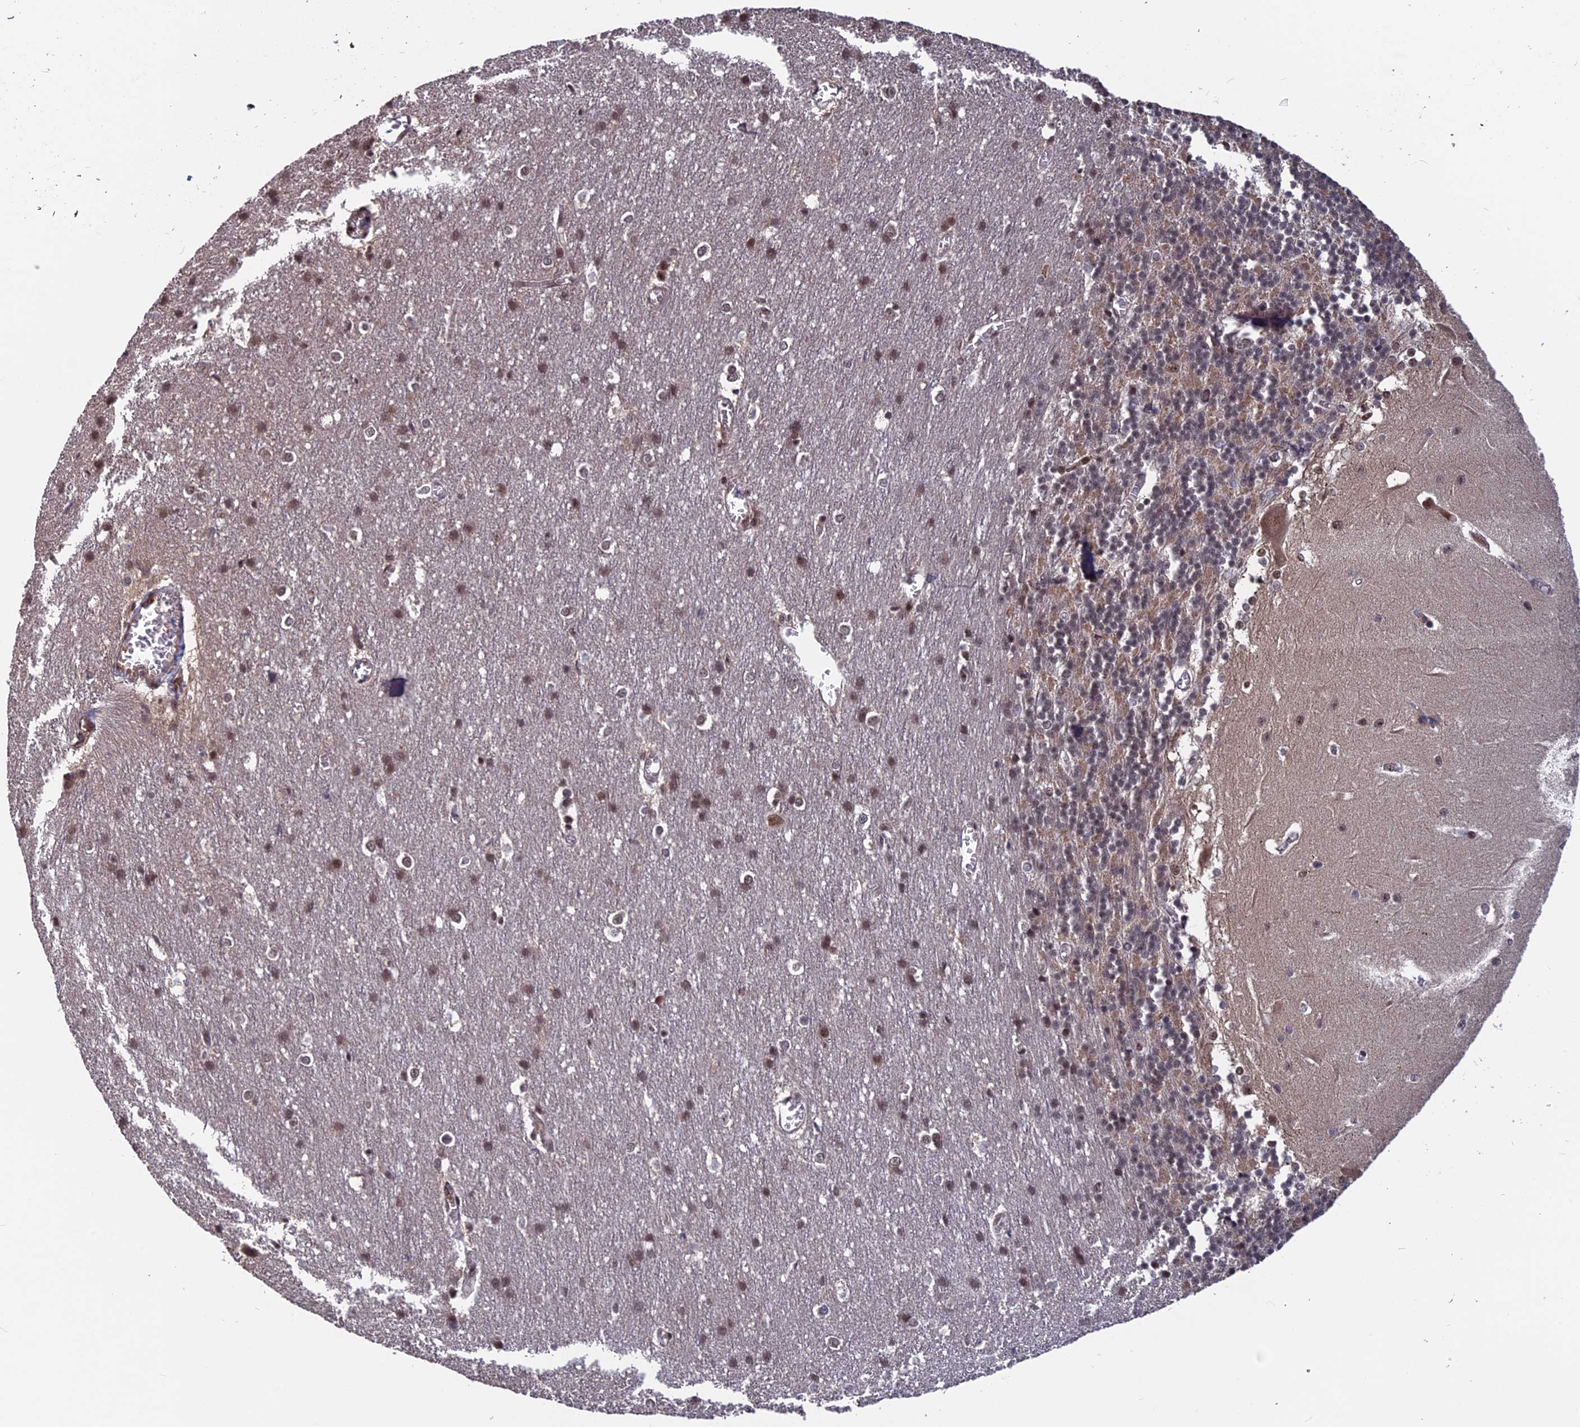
{"staining": {"intensity": "weak", "quantity": "25%-75%", "location": "cytoplasmic/membranous"}, "tissue": "cerebellum", "cell_type": "Cells in granular layer", "image_type": "normal", "snomed": [{"axis": "morphology", "description": "Normal tissue, NOS"}, {"axis": "topography", "description": "Cerebellum"}], "caption": "A high-resolution micrograph shows IHC staining of unremarkable cerebellum, which displays weak cytoplasmic/membranous positivity in approximately 25%-75% of cells in granular layer.", "gene": "CACTIN", "patient": {"sex": "male", "age": 37}}